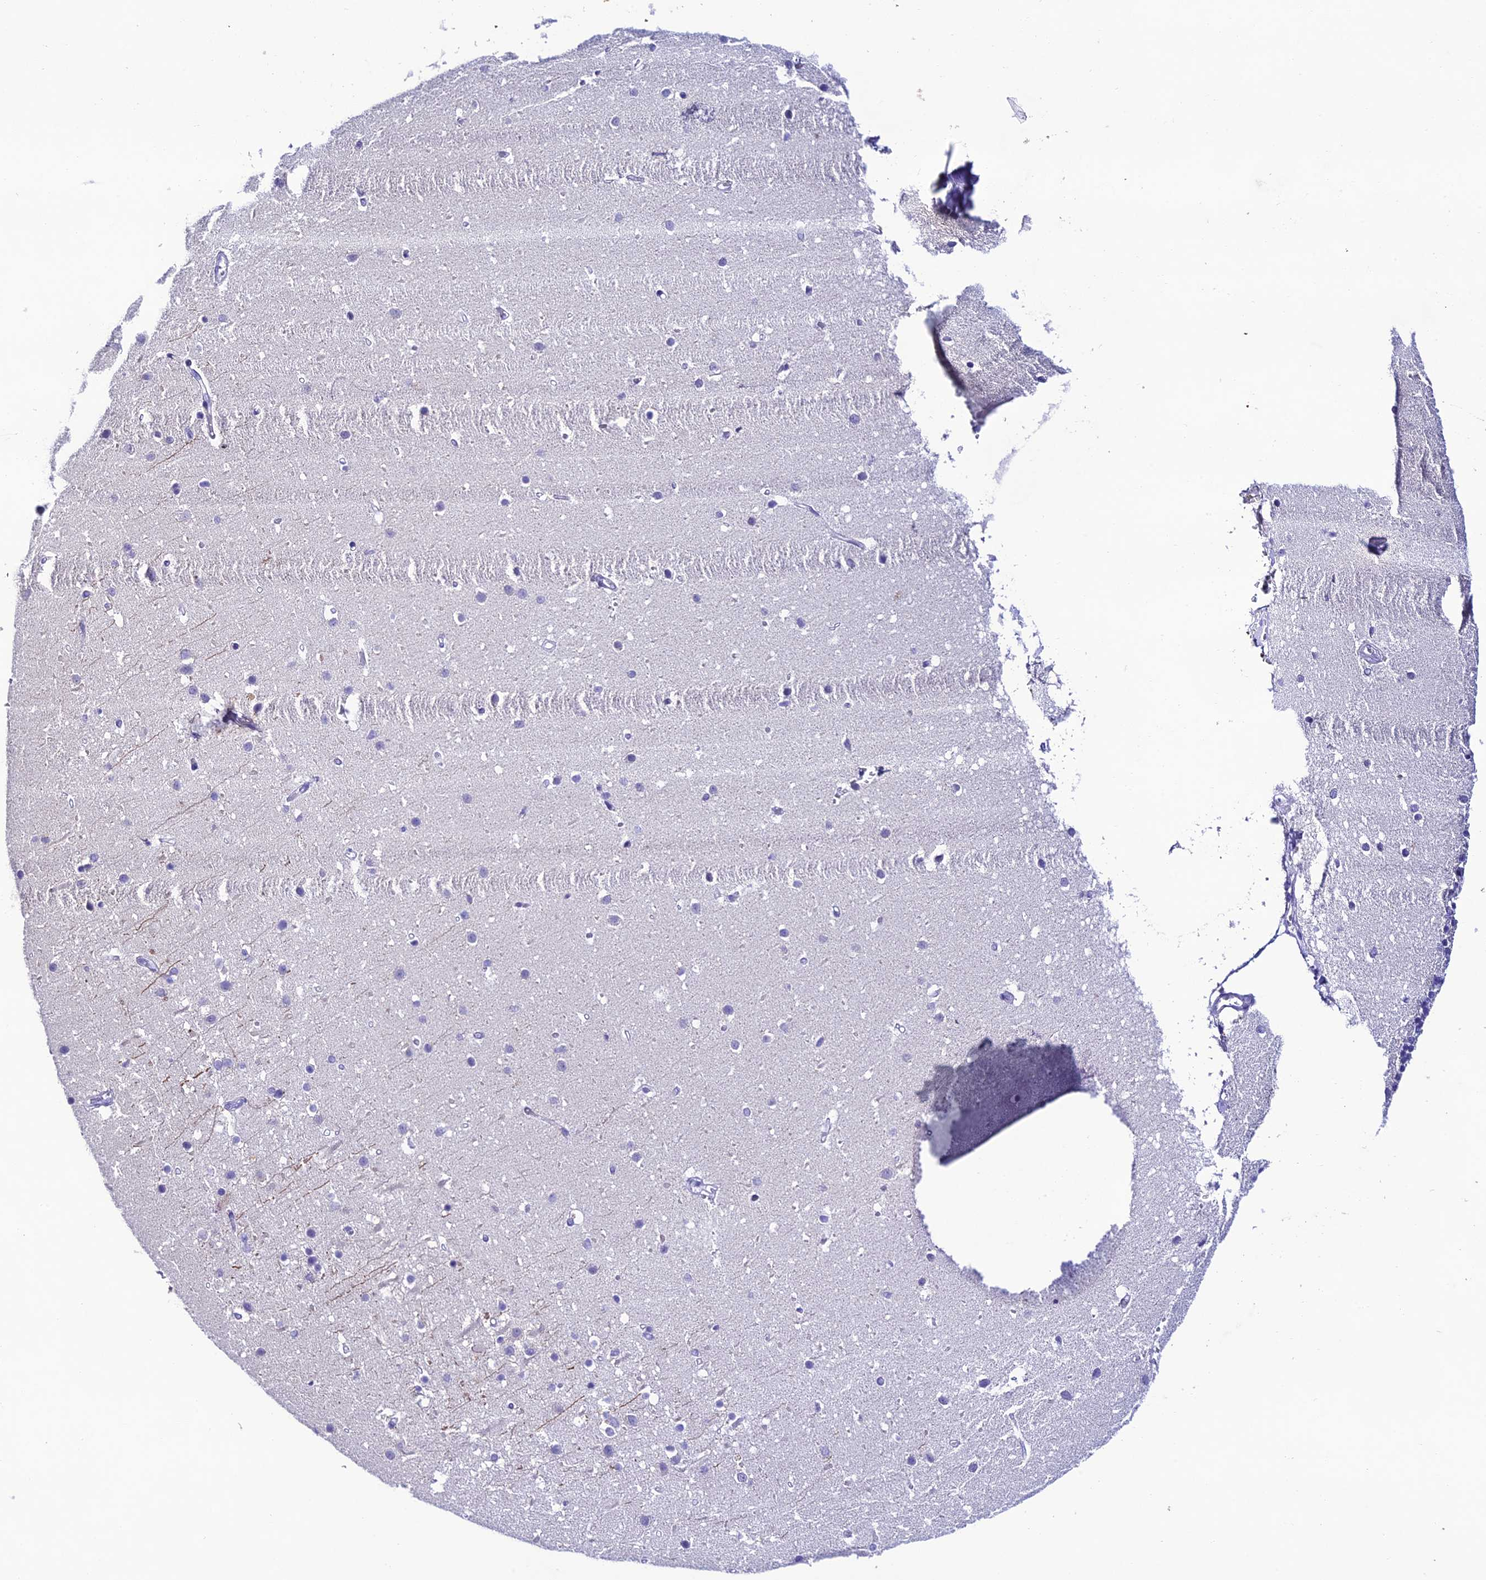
{"staining": {"intensity": "negative", "quantity": "none", "location": "none"}, "tissue": "cerebellum", "cell_type": "Cells in granular layer", "image_type": "normal", "snomed": [{"axis": "morphology", "description": "Normal tissue, NOS"}, {"axis": "topography", "description": "Cerebellum"}], "caption": "Benign cerebellum was stained to show a protein in brown. There is no significant staining in cells in granular layer. (DAB (3,3'-diaminobenzidine) IHC visualized using brightfield microscopy, high magnification).", "gene": "NLRP6", "patient": {"sex": "male", "age": 54}}